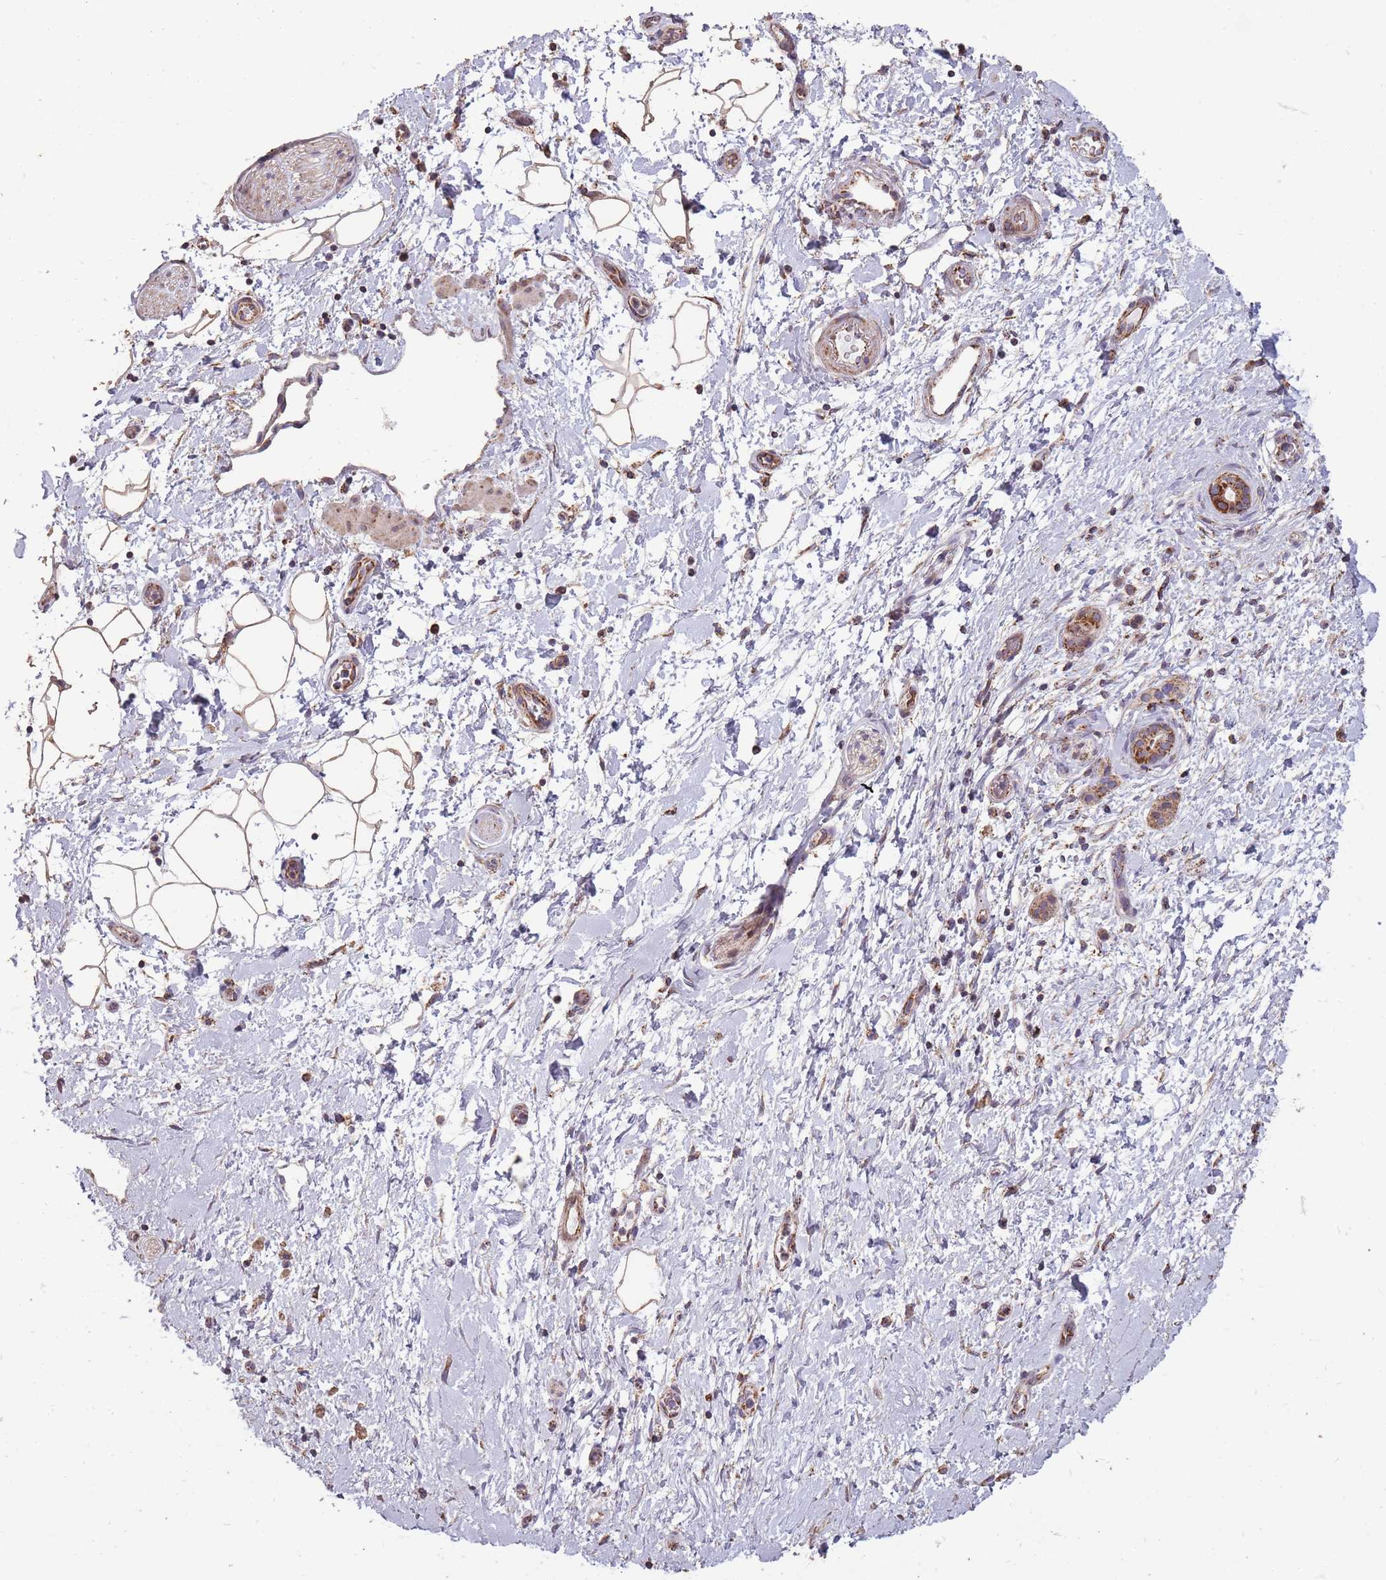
{"staining": {"intensity": "moderate", "quantity": ">75%", "location": "cytoplasmic/membranous"}, "tissue": "adipose tissue", "cell_type": "Adipocytes", "image_type": "normal", "snomed": [{"axis": "morphology", "description": "Normal tissue, NOS"}, {"axis": "morphology", "description": "Adenocarcinoma, NOS"}, {"axis": "topography", "description": "Pancreas"}, {"axis": "topography", "description": "Peripheral nerve tissue"}], "caption": "Benign adipose tissue exhibits moderate cytoplasmic/membranous positivity in approximately >75% of adipocytes.", "gene": "CNOT8", "patient": {"sex": "female", "age": 77}}